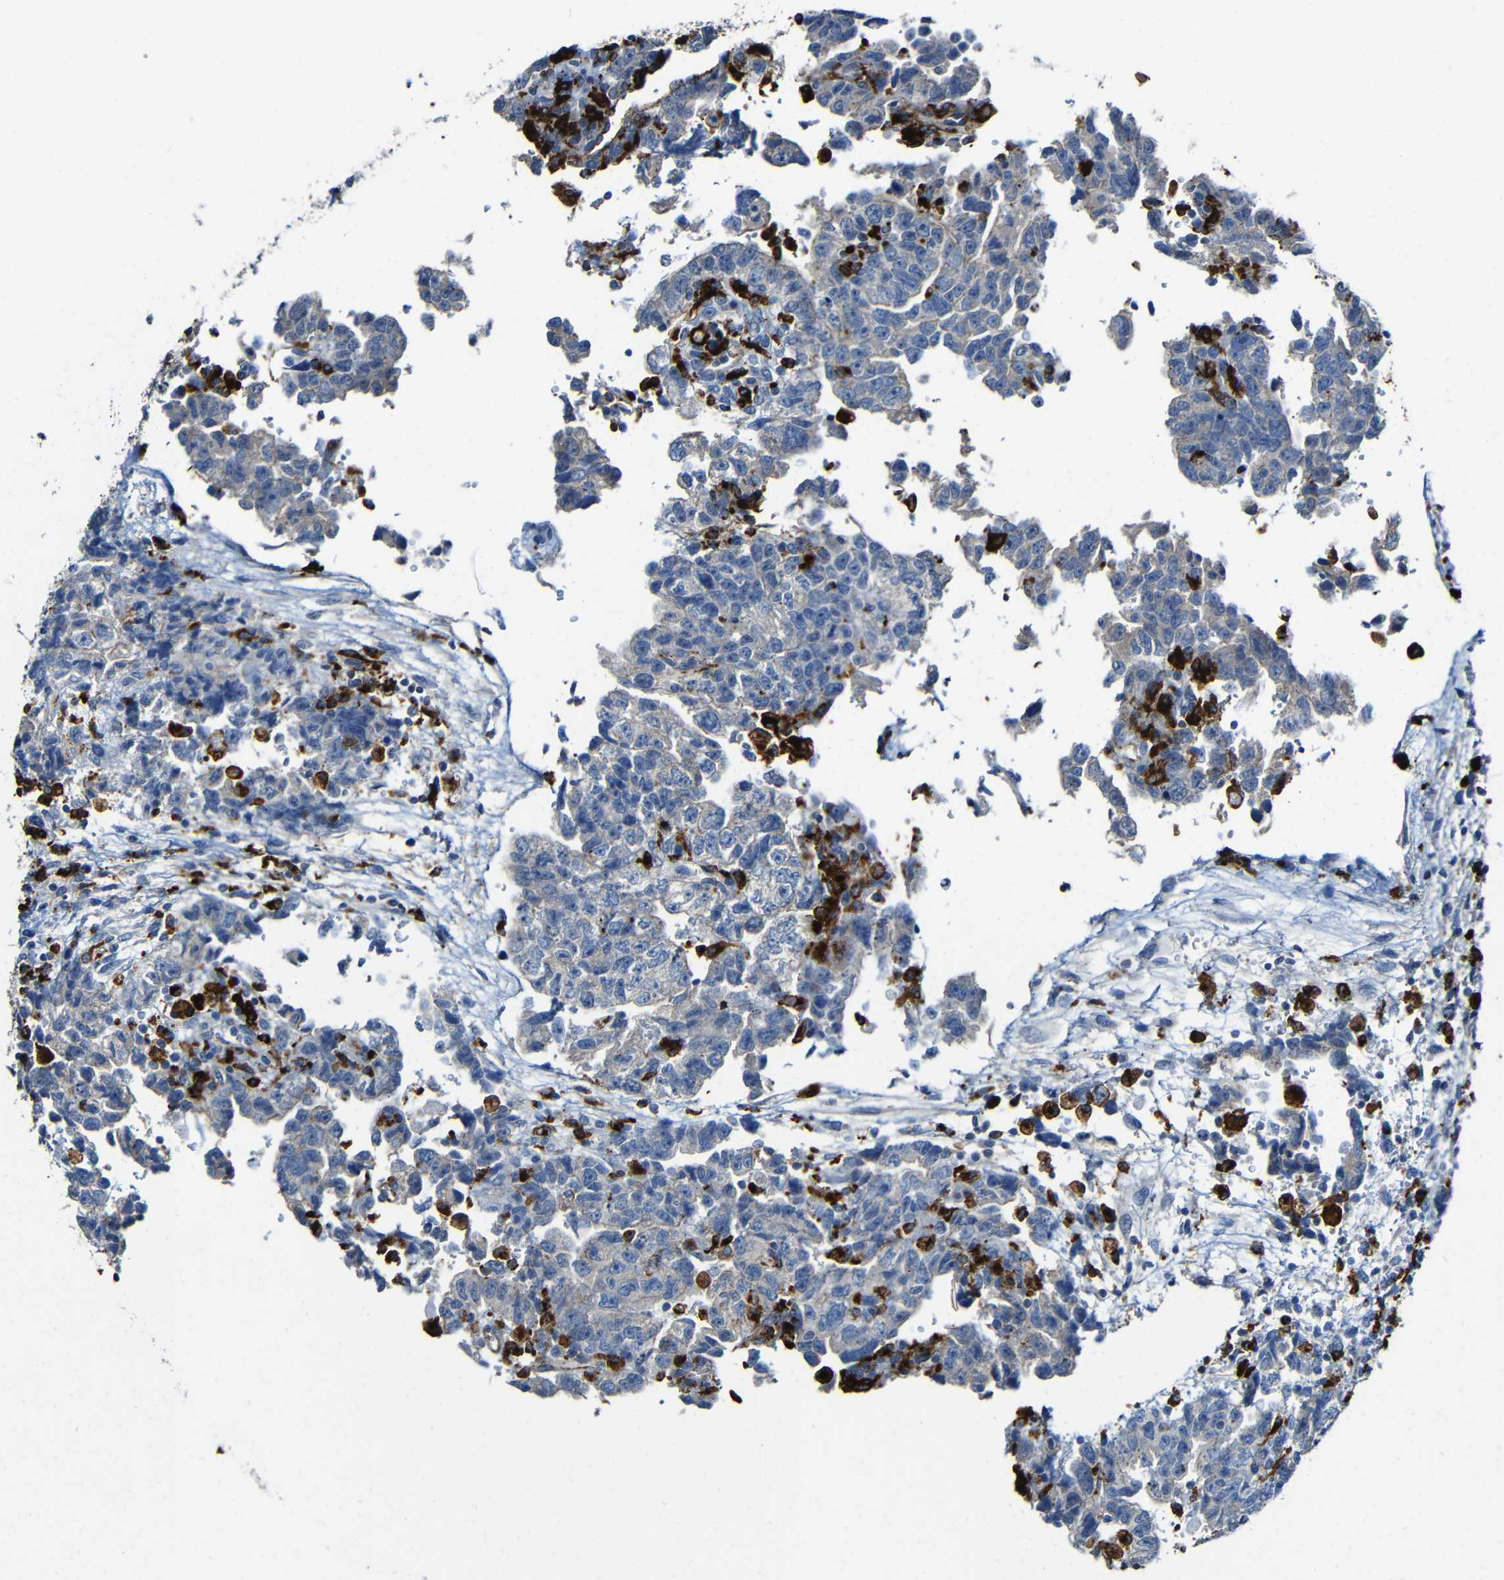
{"staining": {"intensity": "weak", "quantity": "<25%", "location": "cytoplasmic/membranous"}, "tissue": "testis cancer", "cell_type": "Tumor cells", "image_type": "cancer", "snomed": [{"axis": "morphology", "description": "Carcinoma, Embryonal, NOS"}, {"axis": "topography", "description": "Testis"}], "caption": "This is a histopathology image of immunohistochemistry (IHC) staining of testis cancer, which shows no positivity in tumor cells.", "gene": "HLA-DMA", "patient": {"sex": "male", "age": 36}}